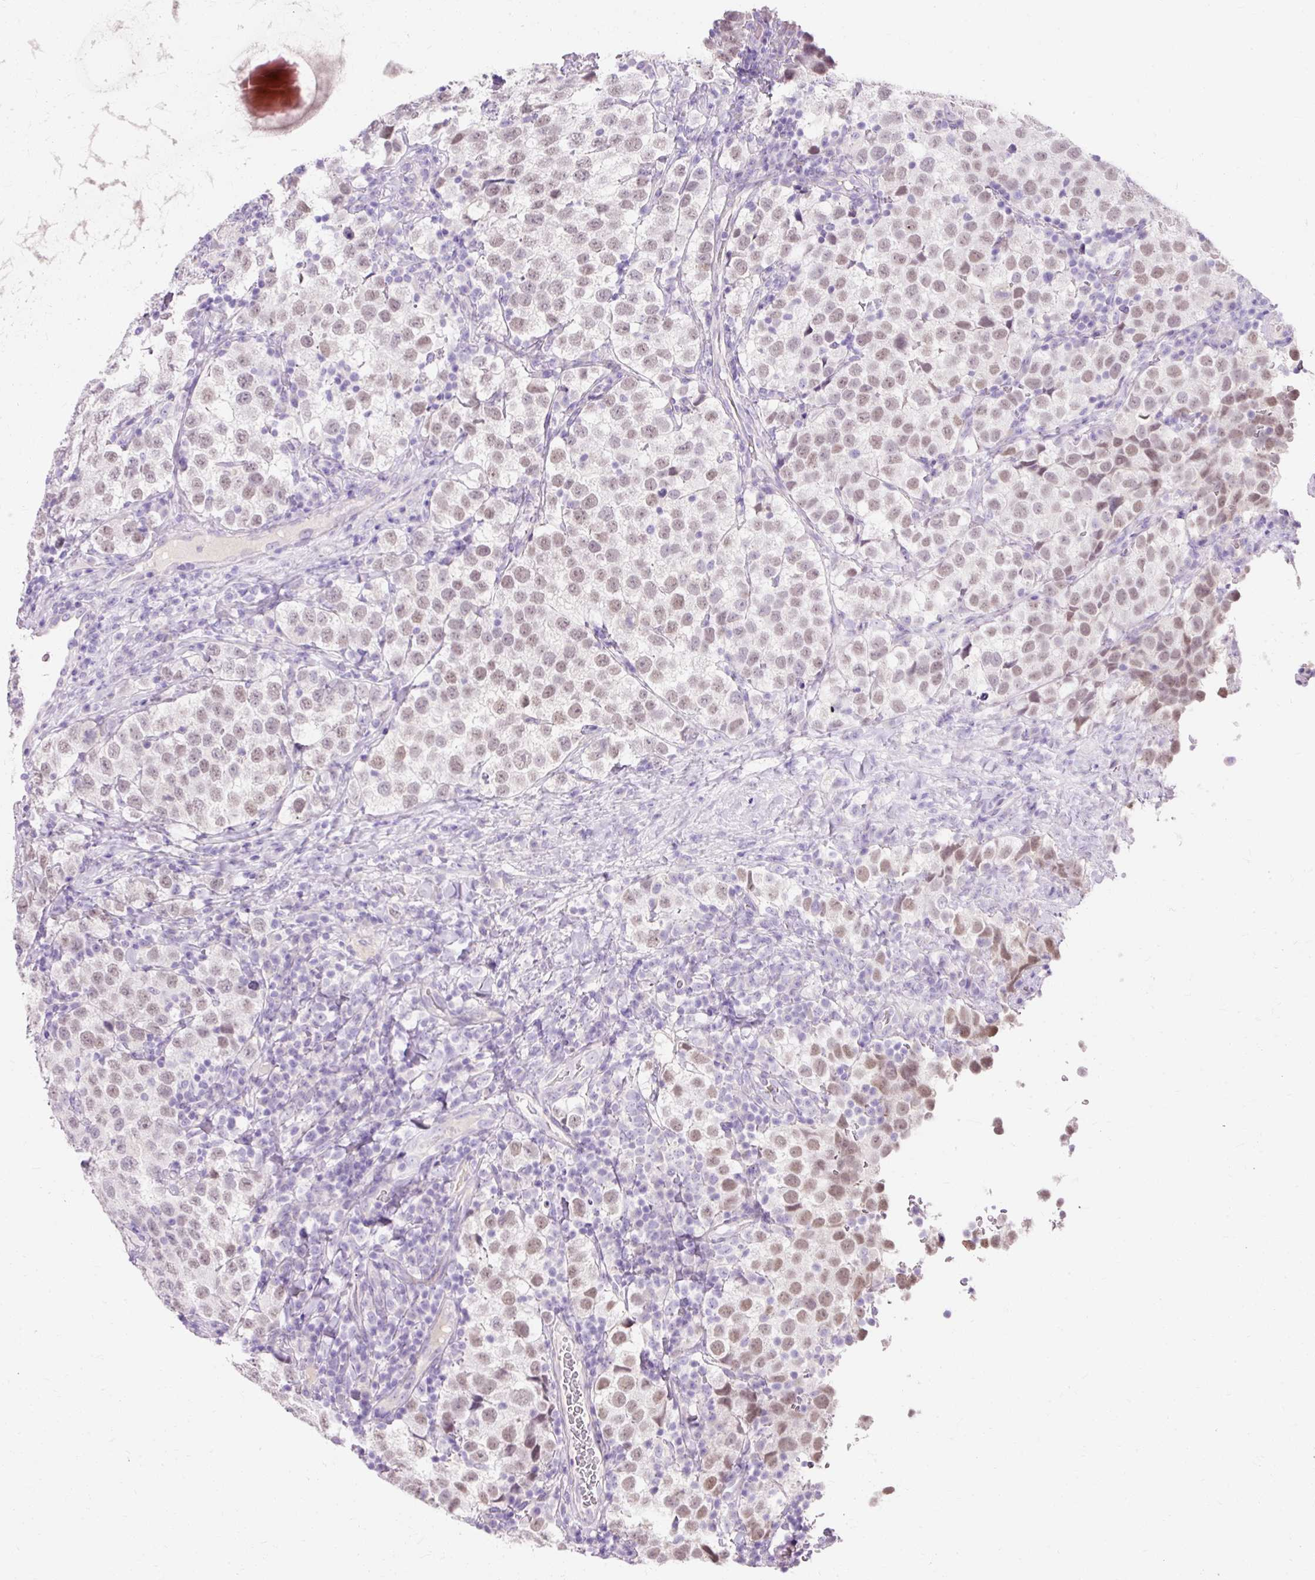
{"staining": {"intensity": "weak", "quantity": ">75%", "location": "nuclear"}, "tissue": "testis cancer", "cell_type": "Tumor cells", "image_type": "cancer", "snomed": [{"axis": "morphology", "description": "Seminoma, NOS"}, {"axis": "topography", "description": "Testis"}], "caption": "Immunohistochemistry staining of seminoma (testis), which displays low levels of weak nuclear expression in approximately >75% of tumor cells indicating weak nuclear protein expression. The staining was performed using DAB (3,3'-diaminobenzidine) (brown) for protein detection and nuclei were counterstained in hematoxylin (blue).", "gene": "TMEM213", "patient": {"sex": "male", "age": 34}}